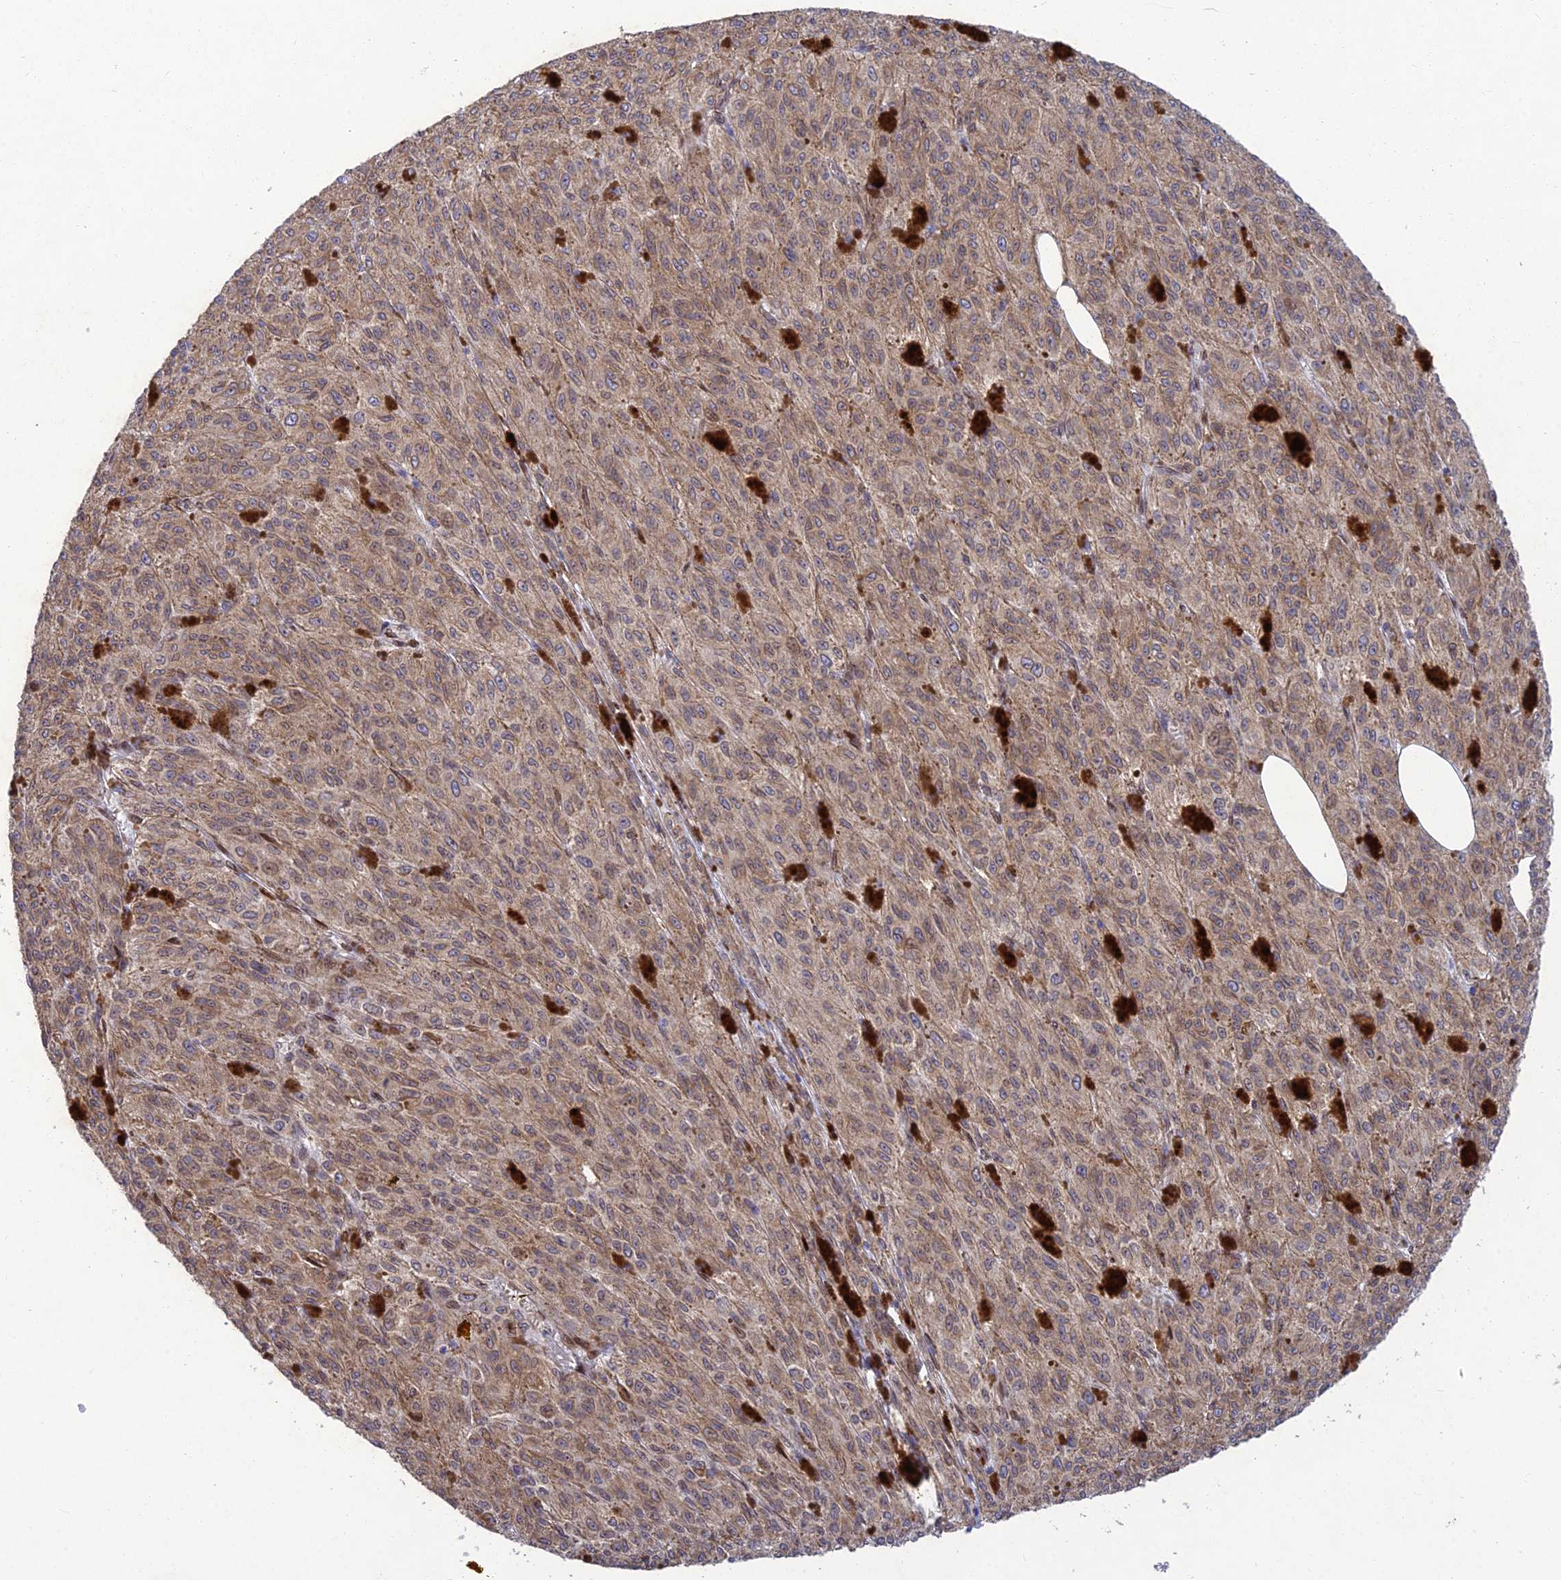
{"staining": {"intensity": "weak", "quantity": ">75%", "location": "cytoplasmic/membranous"}, "tissue": "melanoma", "cell_type": "Tumor cells", "image_type": "cancer", "snomed": [{"axis": "morphology", "description": "Malignant melanoma, NOS"}, {"axis": "topography", "description": "Skin"}], "caption": "About >75% of tumor cells in malignant melanoma demonstrate weak cytoplasmic/membranous protein staining as visualized by brown immunohistochemical staining.", "gene": "MGAT2", "patient": {"sex": "female", "age": 52}}